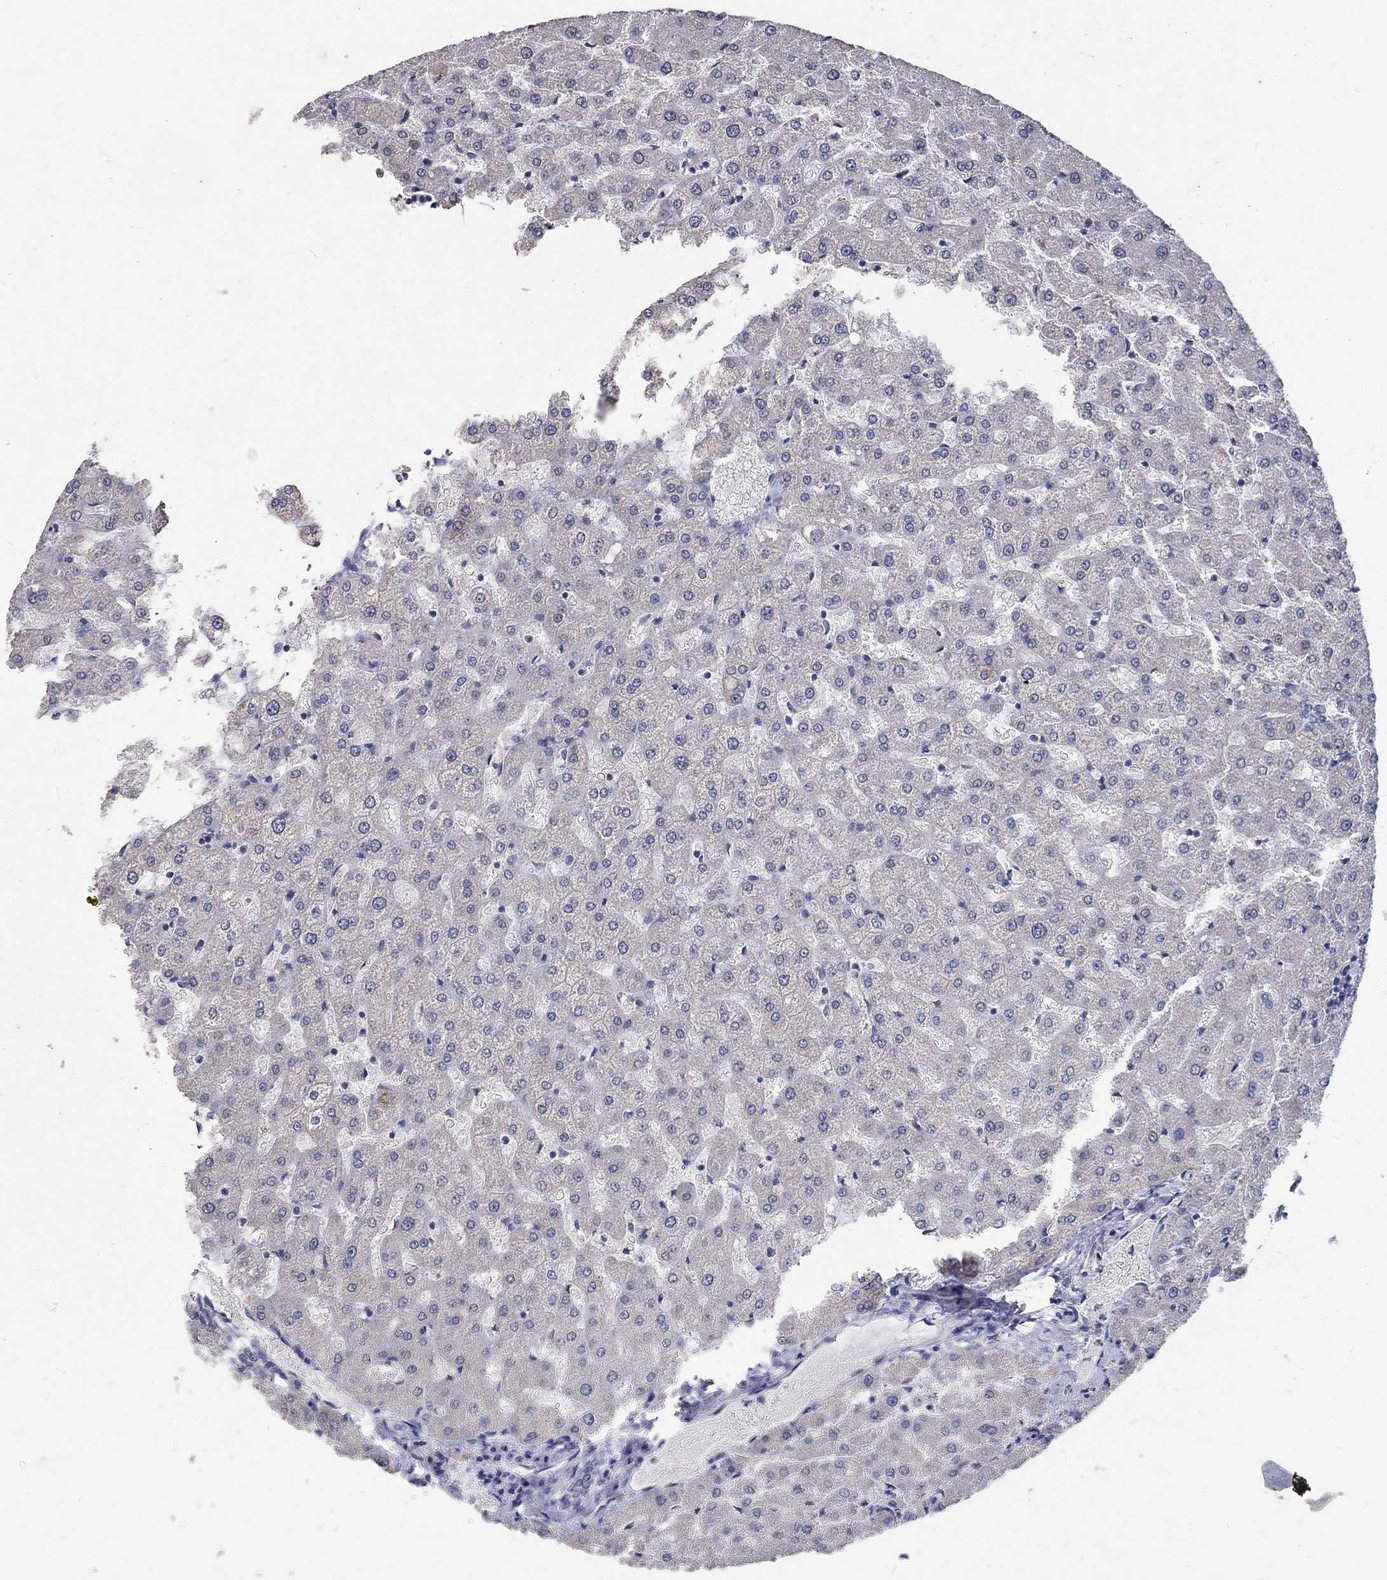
{"staining": {"intensity": "negative", "quantity": "none", "location": "none"}, "tissue": "liver", "cell_type": "Cholangiocytes", "image_type": "normal", "snomed": [{"axis": "morphology", "description": "Normal tissue, NOS"}, {"axis": "topography", "description": "Liver"}], "caption": "A high-resolution image shows immunohistochemistry (IHC) staining of normal liver, which exhibits no significant staining in cholangiocytes. (Stains: DAB immunohistochemistry (IHC) with hematoxylin counter stain, Microscopy: brightfield microscopy at high magnification).", "gene": "TMEM169", "patient": {"sex": "female", "age": 50}}